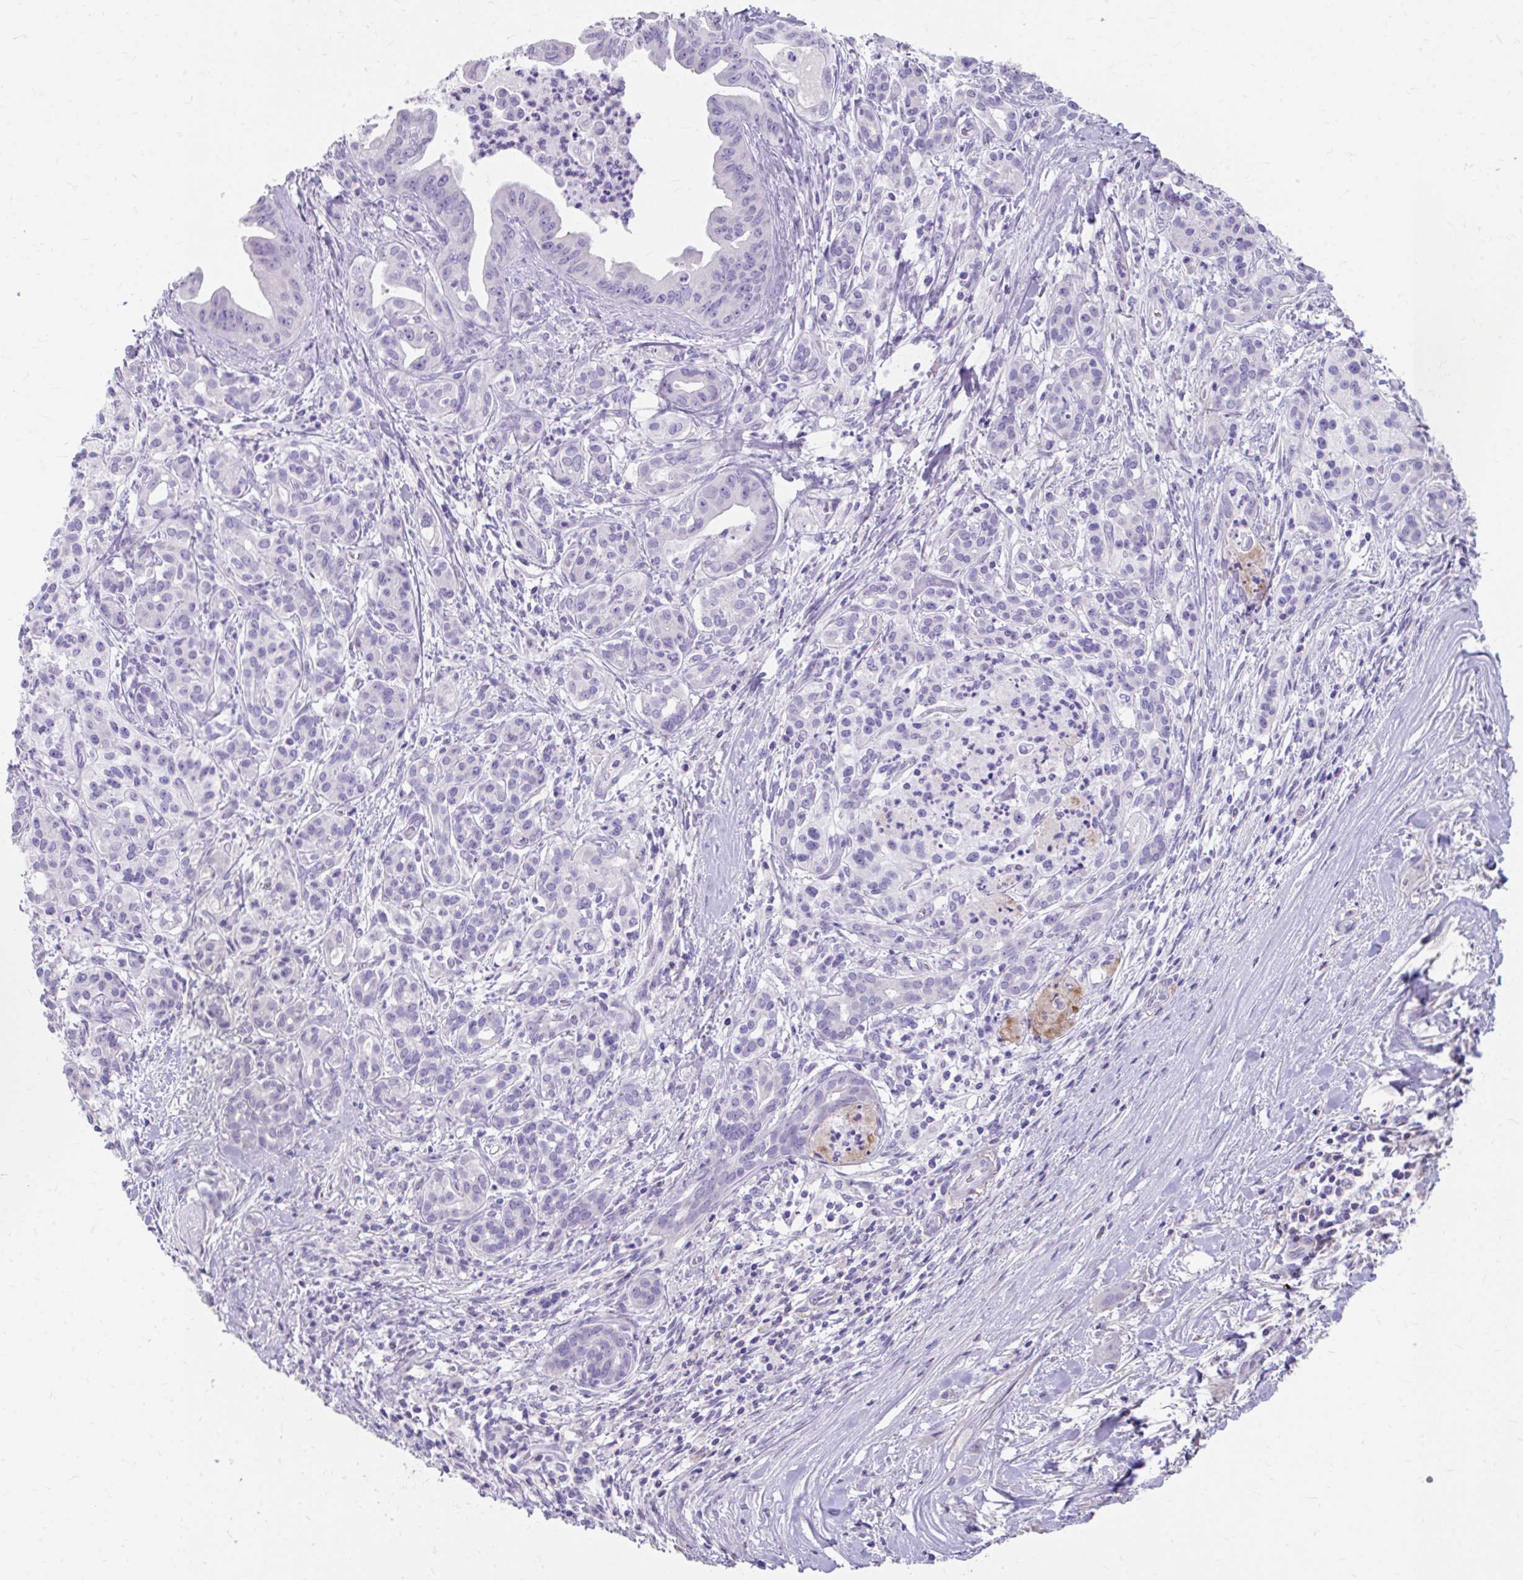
{"staining": {"intensity": "negative", "quantity": "none", "location": "none"}, "tissue": "pancreatic cancer", "cell_type": "Tumor cells", "image_type": "cancer", "snomed": [{"axis": "morphology", "description": "Adenocarcinoma, NOS"}, {"axis": "topography", "description": "Pancreas"}], "caption": "Immunohistochemical staining of human pancreatic adenocarcinoma displays no significant positivity in tumor cells. Brightfield microscopy of immunohistochemistry stained with DAB (brown) and hematoxylin (blue), captured at high magnification.", "gene": "CFH", "patient": {"sex": "male", "age": 58}}